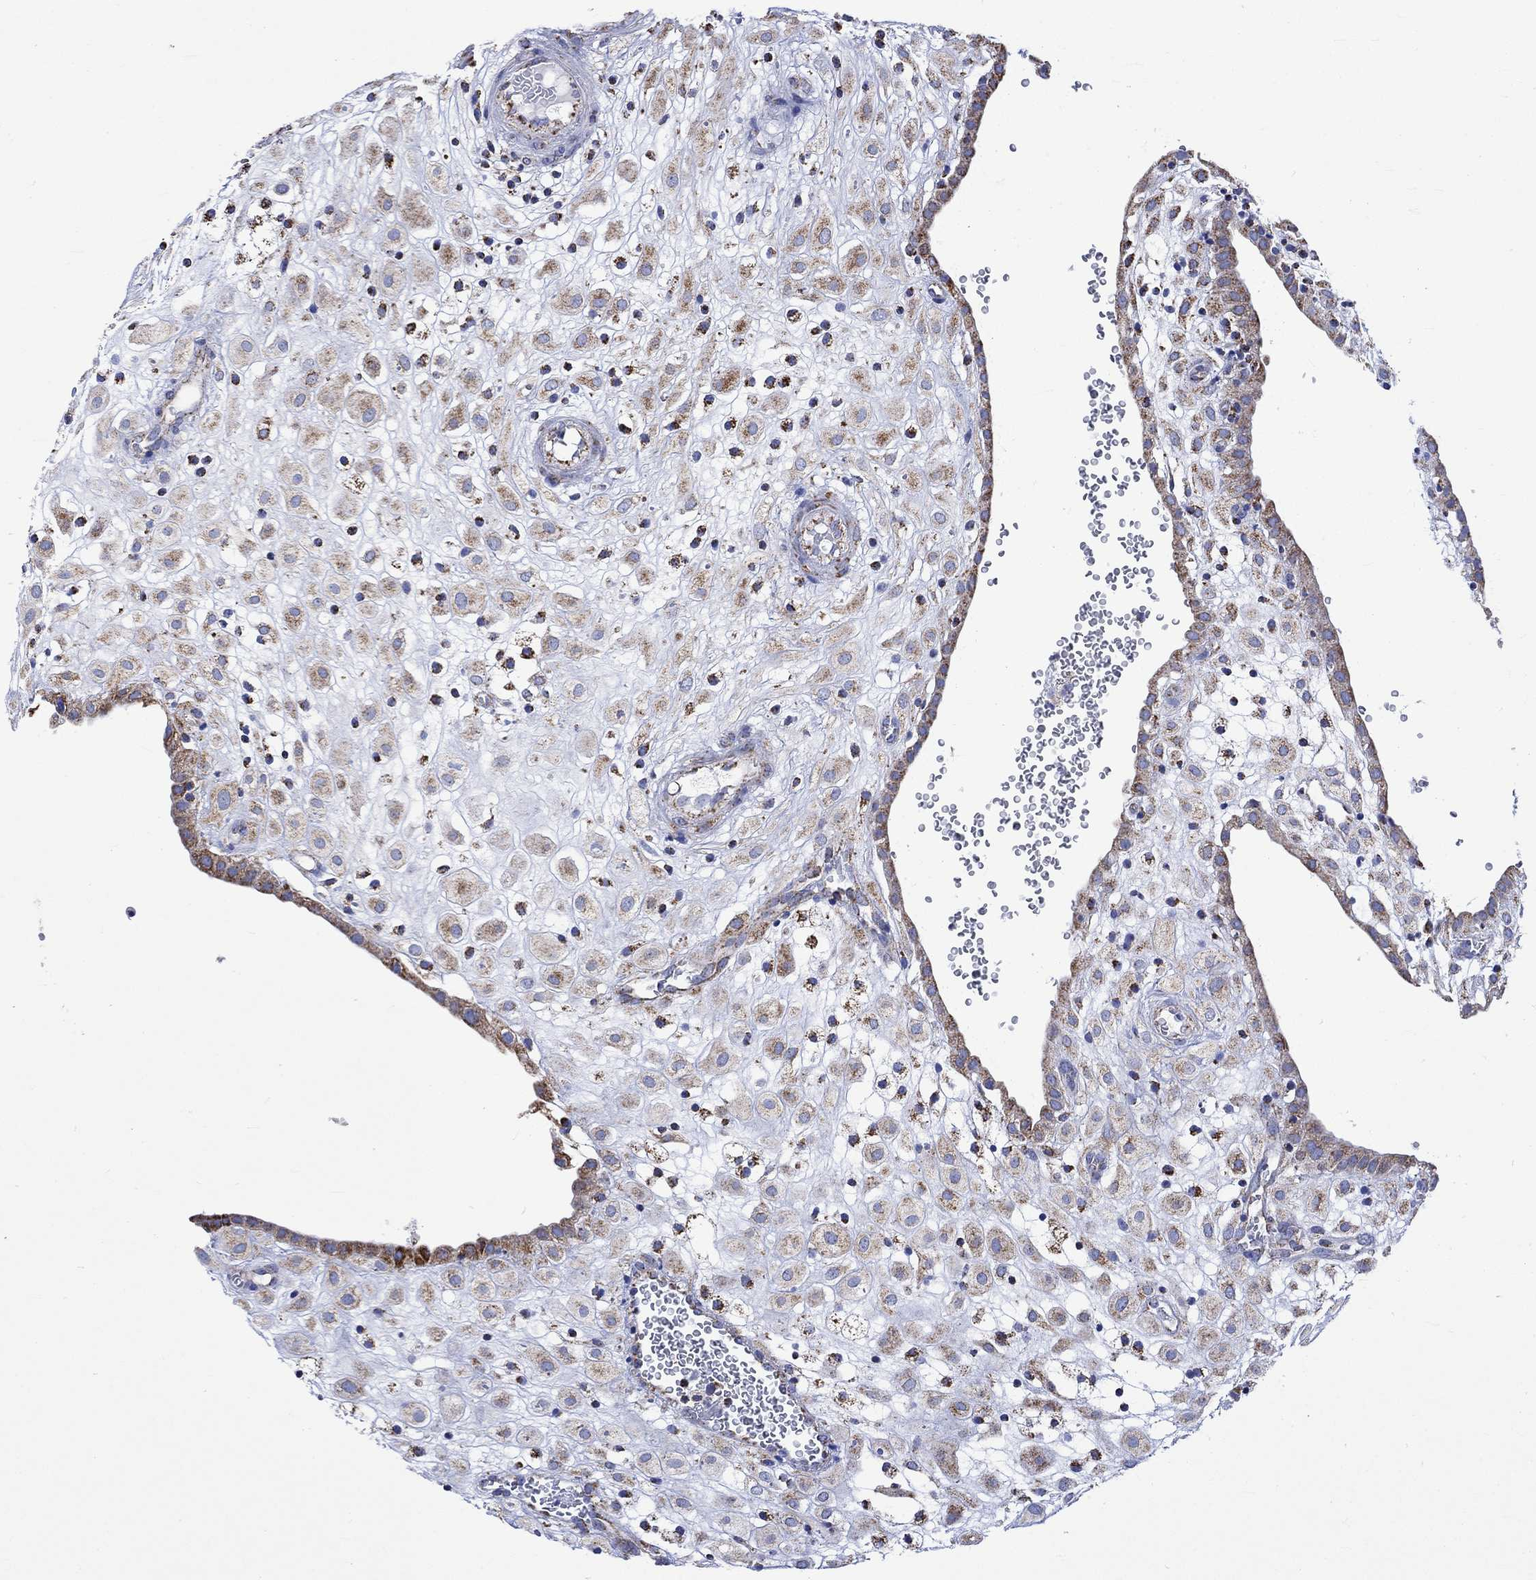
{"staining": {"intensity": "moderate", "quantity": "25%-75%", "location": "cytoplasmic/membranous"}, "tissue": "placenta", "cell_type": "Decidual cells", "image_type": "normal", "snomed": [{"axis": "morphology", "description": "Normal tissue, NOS"}, {"axis": "topography", "description": "Placenta"}], "caption": "Immunohistochemical staining of benign placenta demonstrates moderate cytoplasmic/membranous protein staining in approximately 25%-75% of decidual cells.", "gene": "RCE1", "patient": {"sex": "female", "age": 24}}